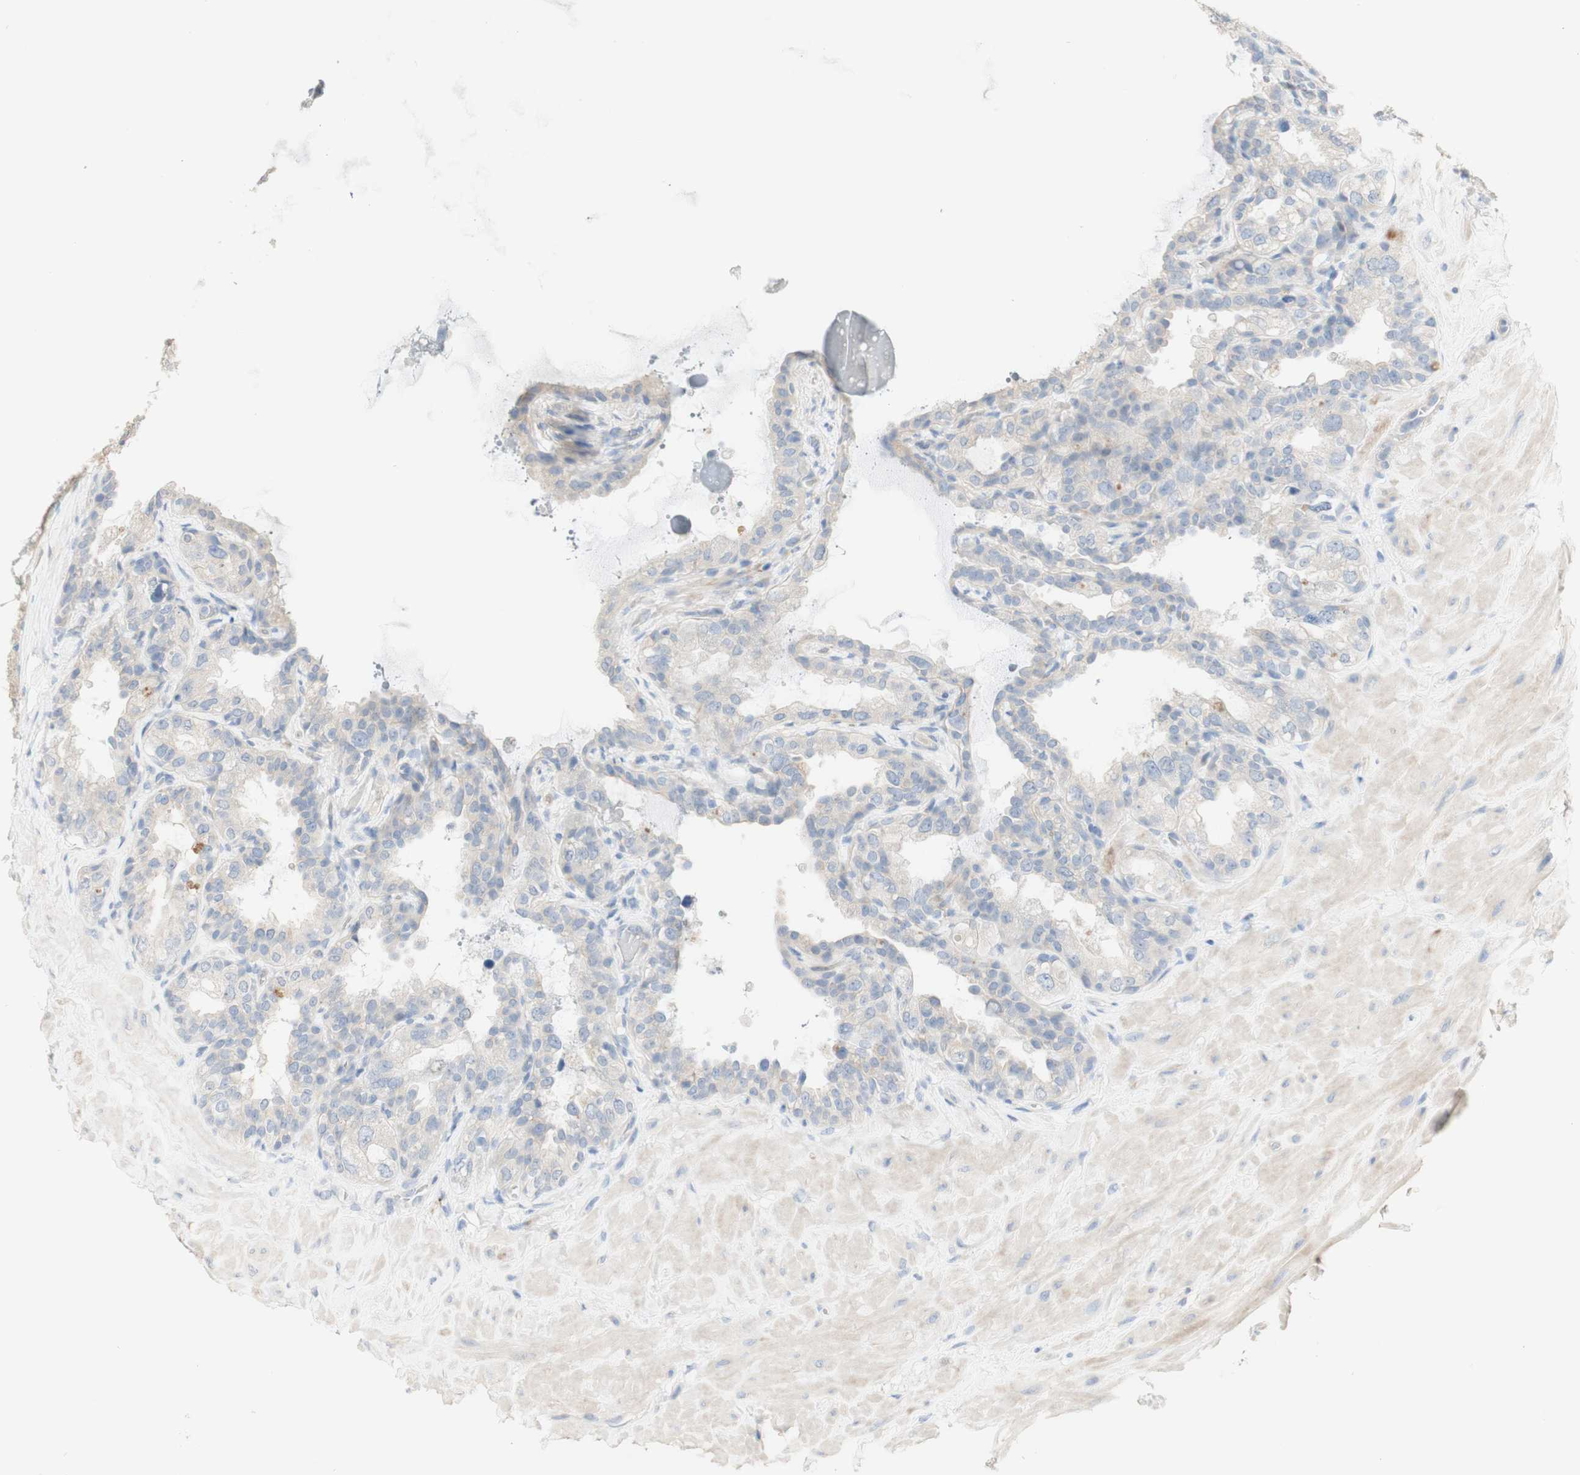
{"staining": {"intensity": "negative", "quantity": "none", "location": "none"}, "tissue": "seminal vesicle", "cell_type": "Glandular cells", "image_type": "normal", "snomed": [{"axis": "morphology", "description": "Normal tissue, NOS"}, {"axis": "topography", "description": "Seminal veicle"}], "caption": "There is no significant positivity in glandular cells of seminal vesicle. (Immunohistochemistry (ihc), brightfield microscopy, high magnification).", "gene": "MANEA", "patient": {"sex": "male", "age": 68}}